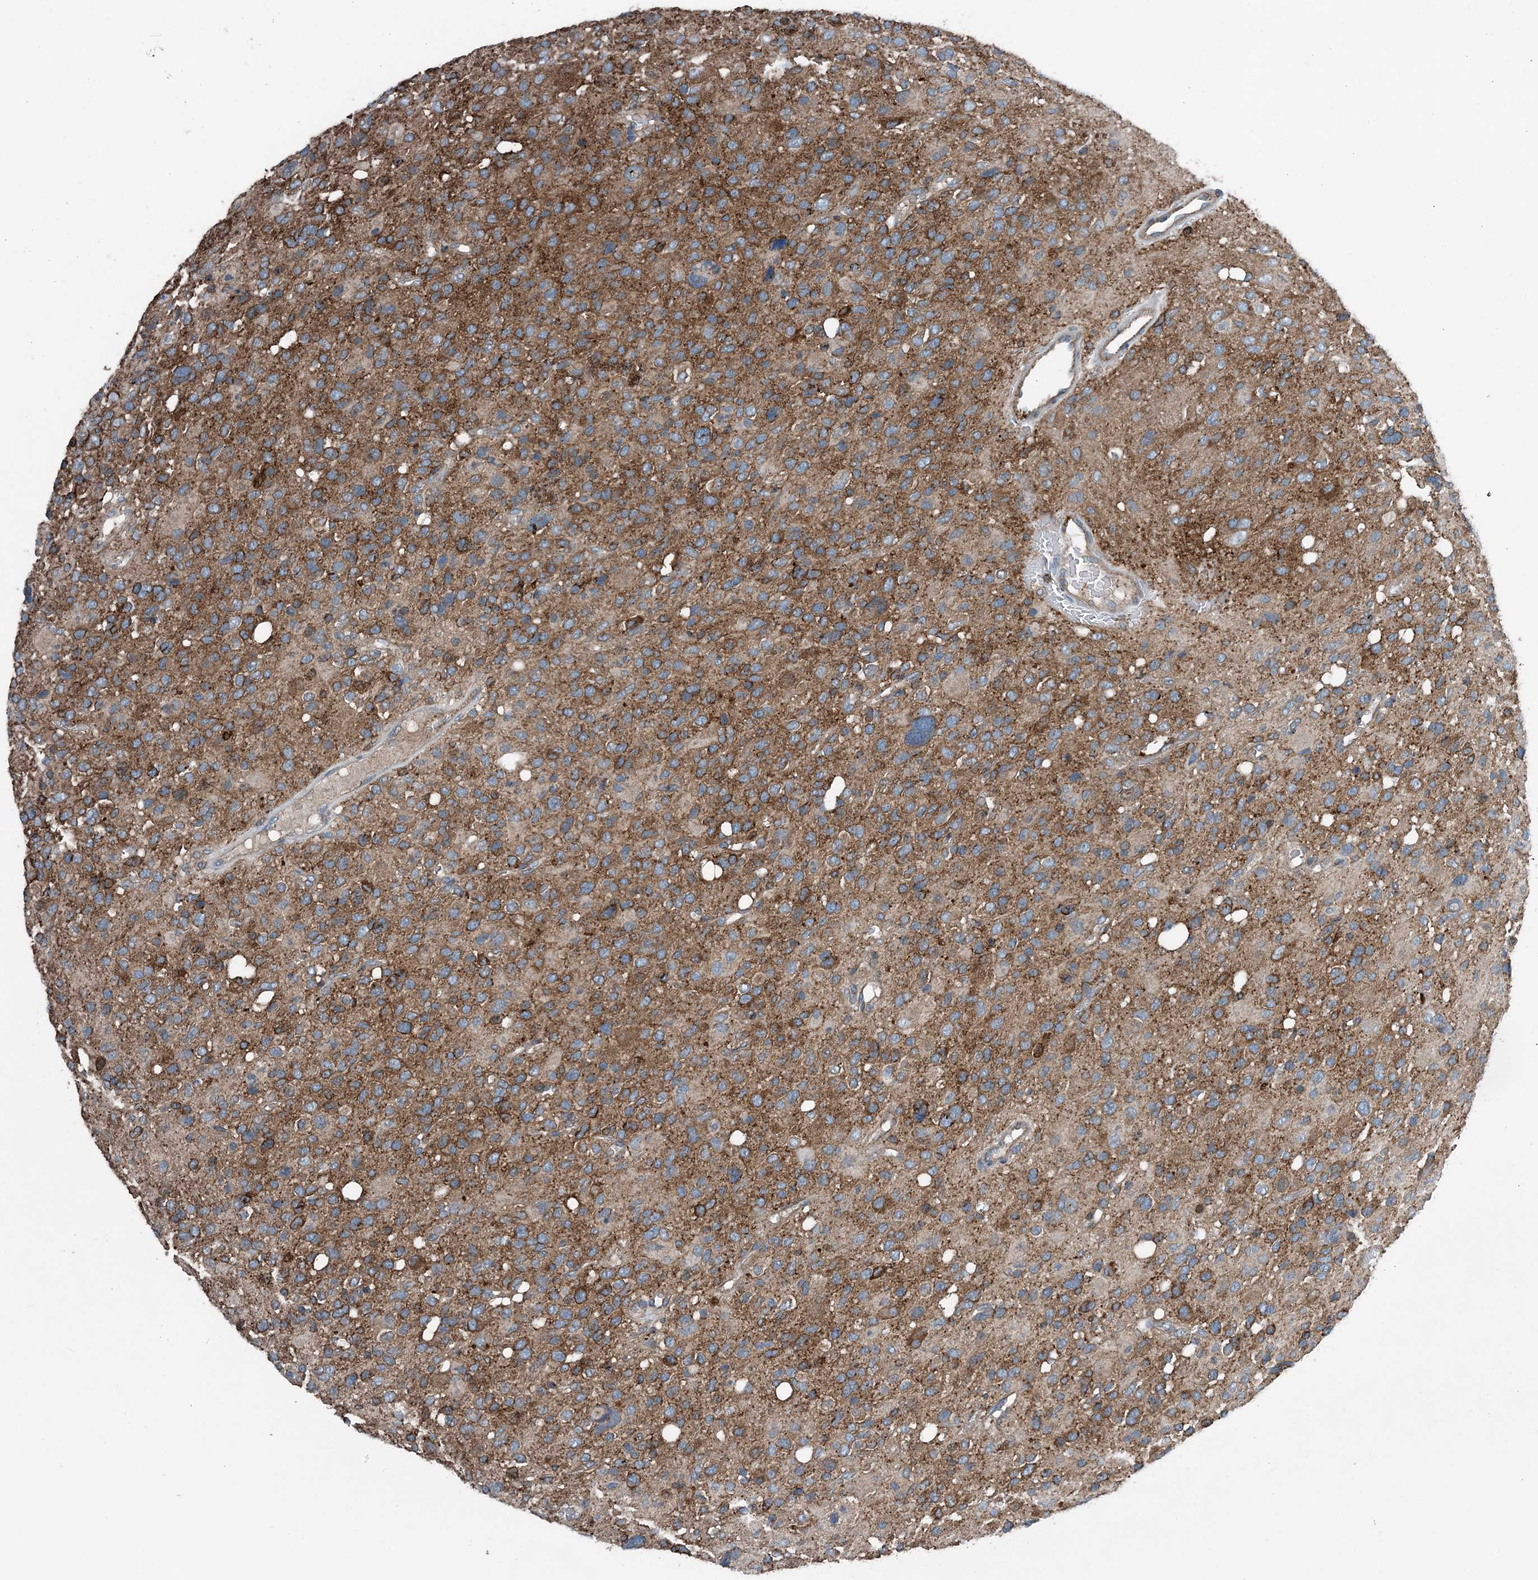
{"staining": {"intensity": "strong", "quantity": ">75%", "location": "cytoplasmic/membranous"}, "tissue": "glioma", "cell_type": "Tumor cells", "image_type": "cancer", "snomed": [{"axis": "morphology", "description": "Glioma, malignant, High grade"}, {"axis": "topography", "description": "Brain"}], "caption": "Immunohistochemical staining of malignant glioma (high-grade) reveals high levels of strong cytoplasmic/membranous protein staining in about >75% of tumor cells.", "gene": "CFL1", "patient": {"sex": "male", "age": 48}}